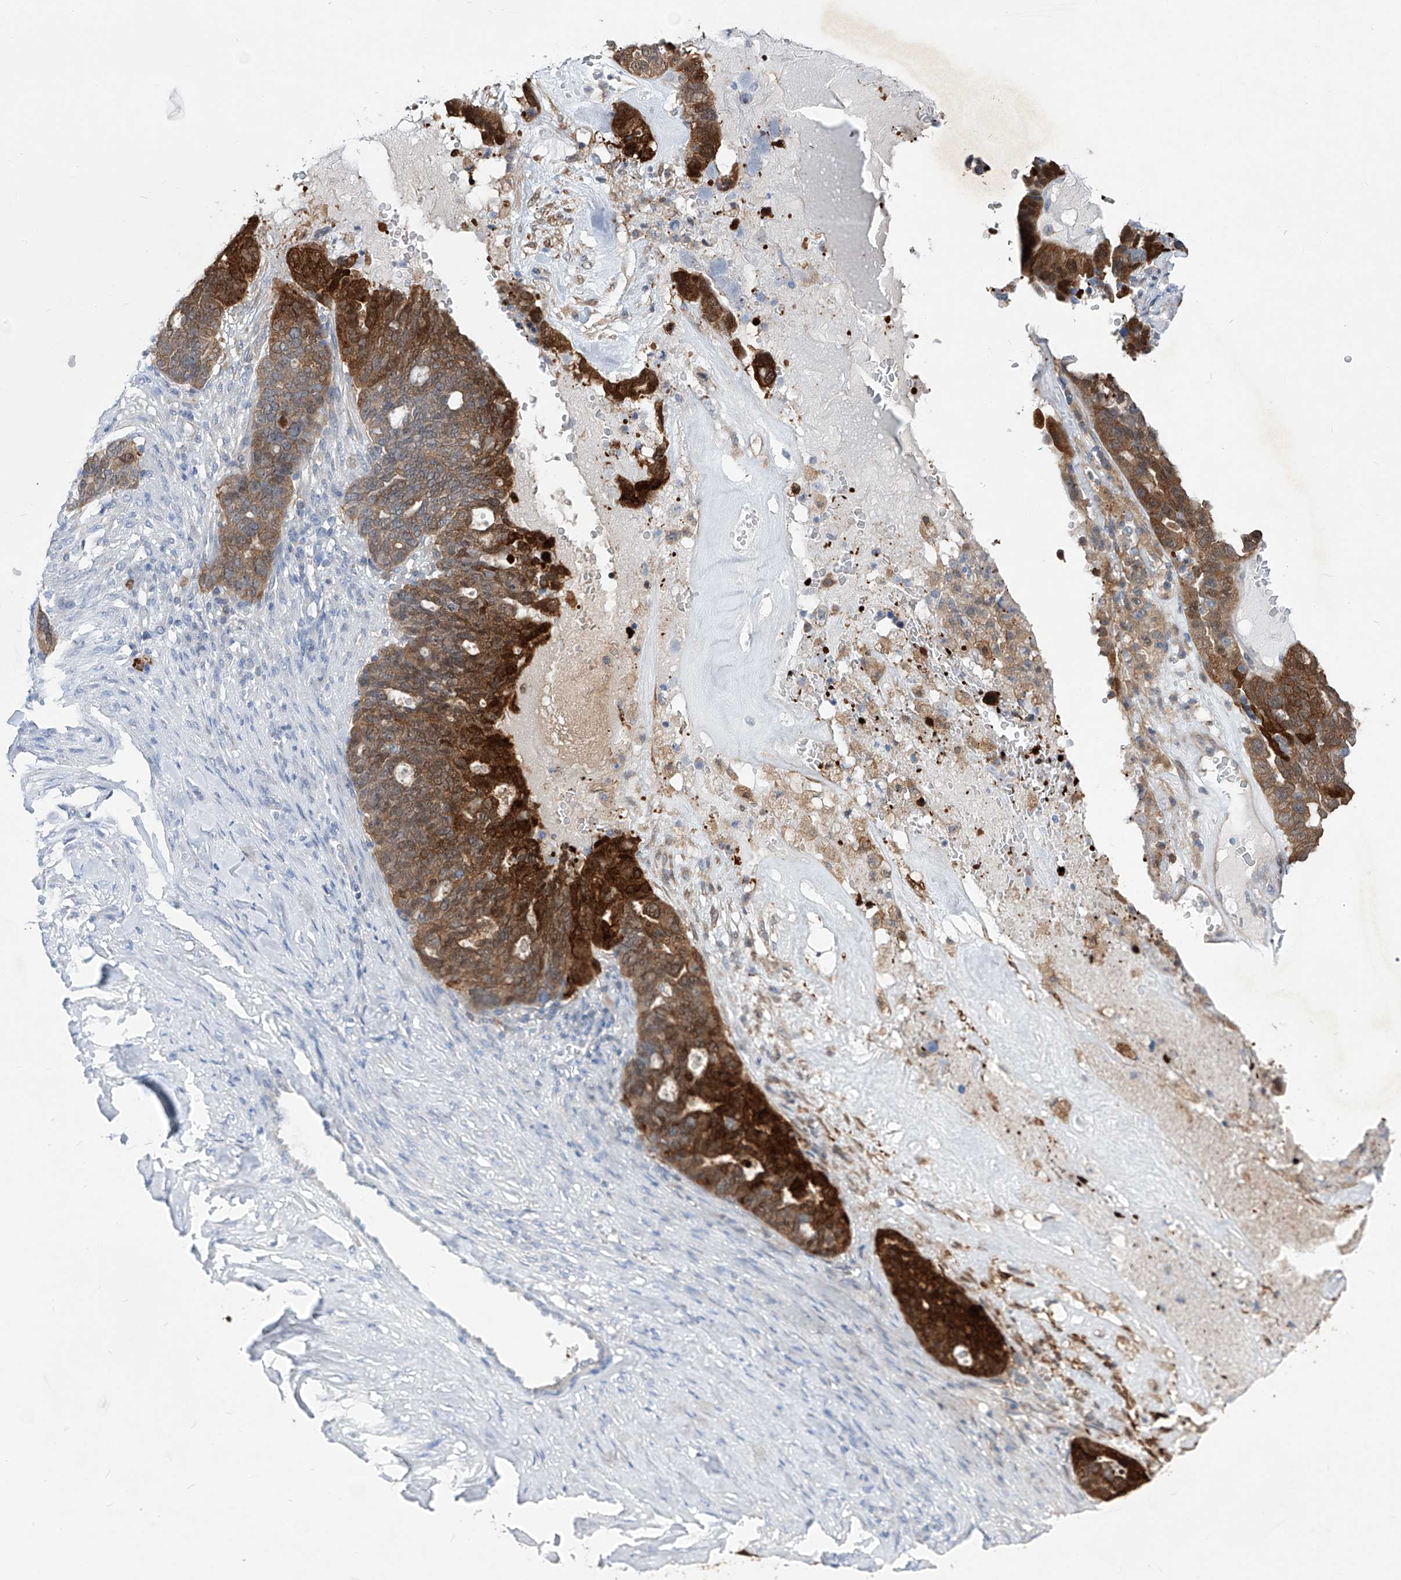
{"staining": {"intensity": "strong", "quantity": ">75%", "location": "cytoplasmic/membranous"}, "tissue": "ovarian cancer", "cell_type": "Tumor cells", "image_type": "cancer", "snomed": [{"axis": "morphology", "description": "Cystadenocarcinoma, serous, NOS"}, {"axis": "topography", "description": "Ovary"}], "caption": "DAB (3,3'-diaminobenzidine) immunohistochemical staining of human ovarian cancer (serous cystadenocarcinoma) exhibits strong cytoplasmic/membranous protein expression in approximately >75% of tumor cells.", "gene": "UFL1", "patient": {"sex": "female", "age": 59}}